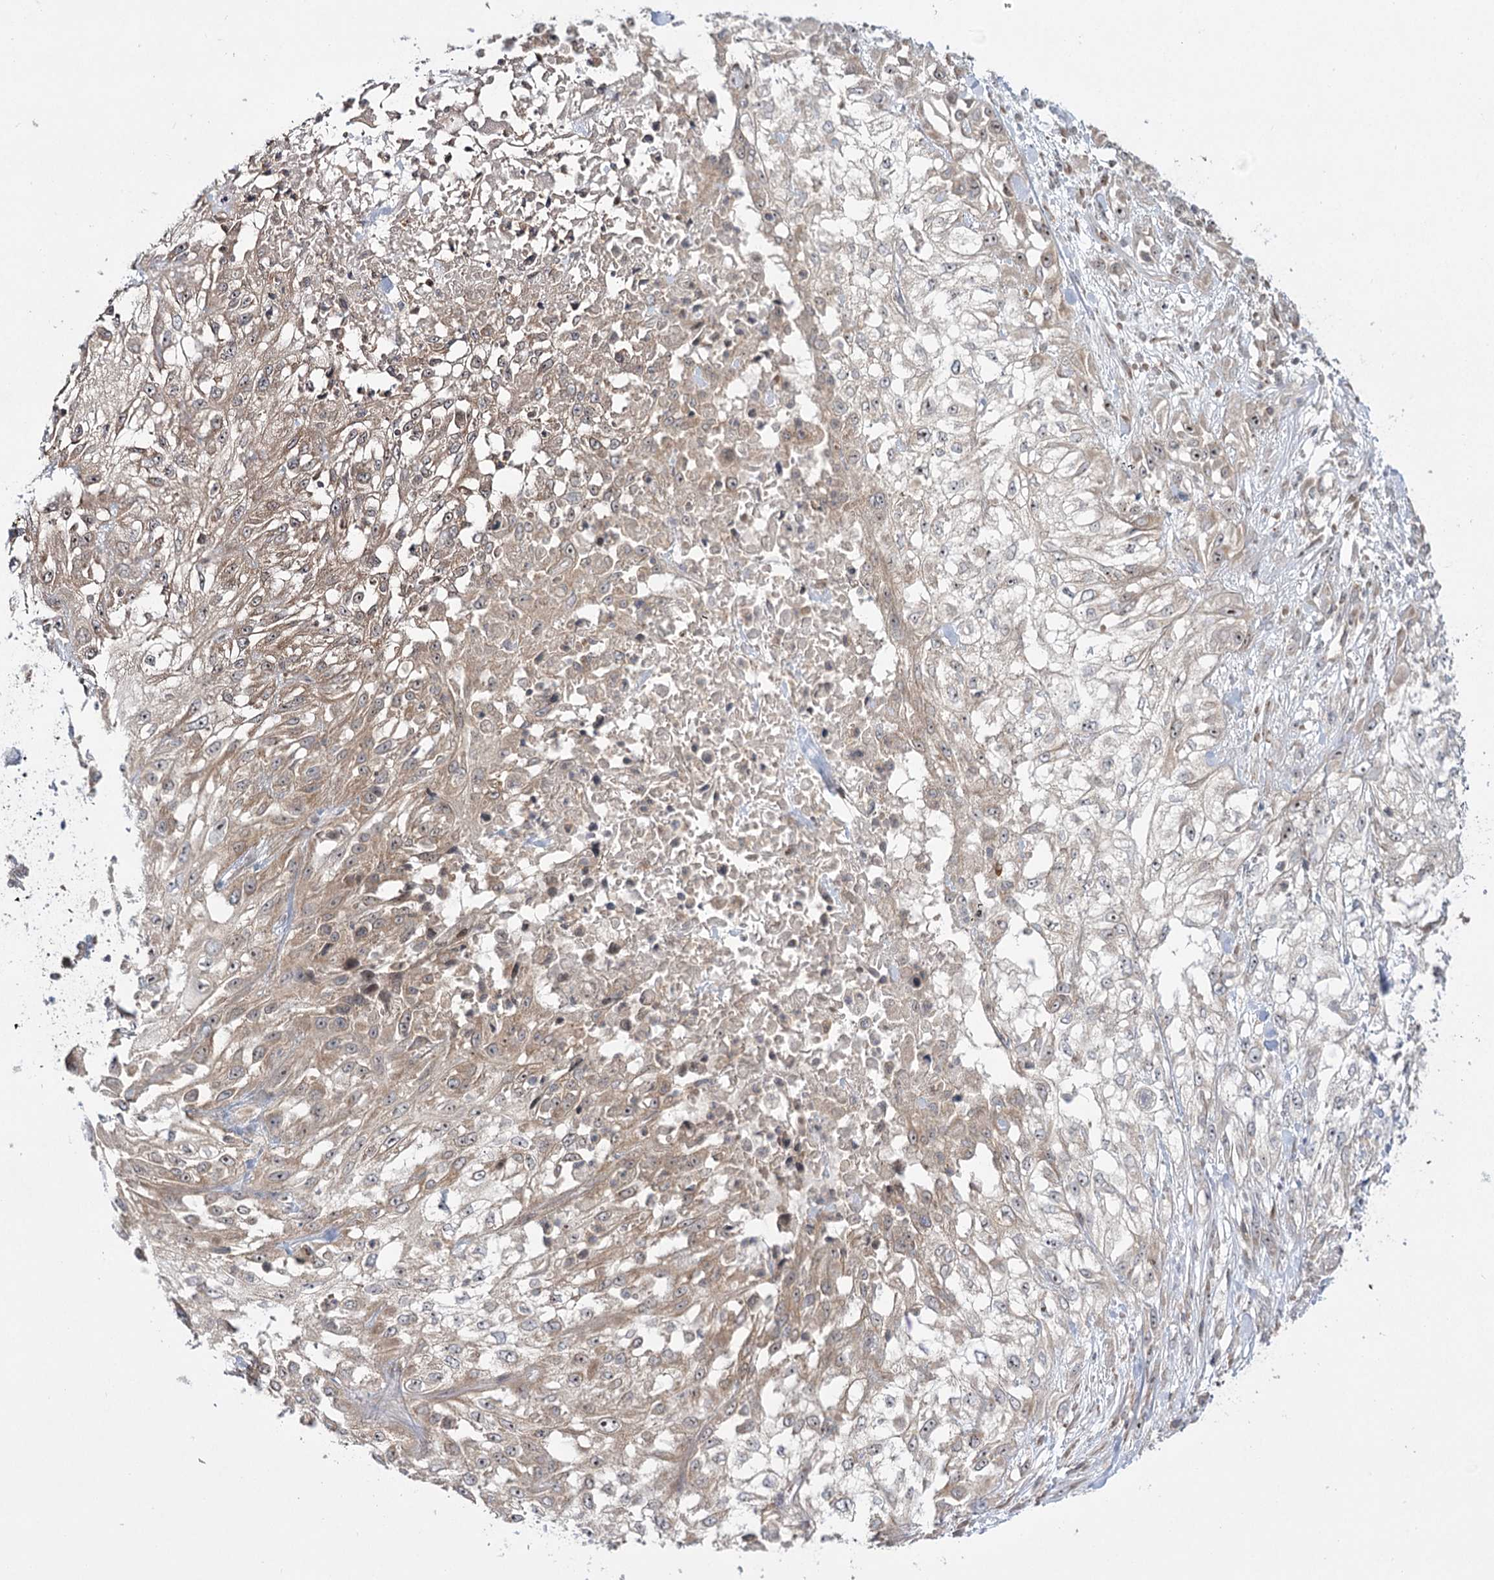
{"staining": {"intensity": "weak", "quantity": "25%-75%", "location": "cytoplasmic/membranous,nuclear"}, "tissue": "skin cancer", "cell_type": "Tumor cells", "image_type": "cancer", "snomed": [{"axis": "morphology", "description": "Squamous cell carcinoma, NOS"}, {"axis": "morphology", "description": "Squamous cell carcinoma, metastatic, NOS"}, {"axis": "topography", "description": "Skin"}, {"axis": "topography", "description": "Lymph node"}], "caption": "Immunohistochemistry micrograph of neoplastic tissue: human skin cancer stained using IHC demonstrates low levels of weak protein expression localized specifically in the cytoplasmic/membranous and nuclear of tumor cells, appearing as a cytoplasmic/membranous and nuclear brown color.", "gene": "SYTL1", "patient": {"sex": "male", "age": 75}}